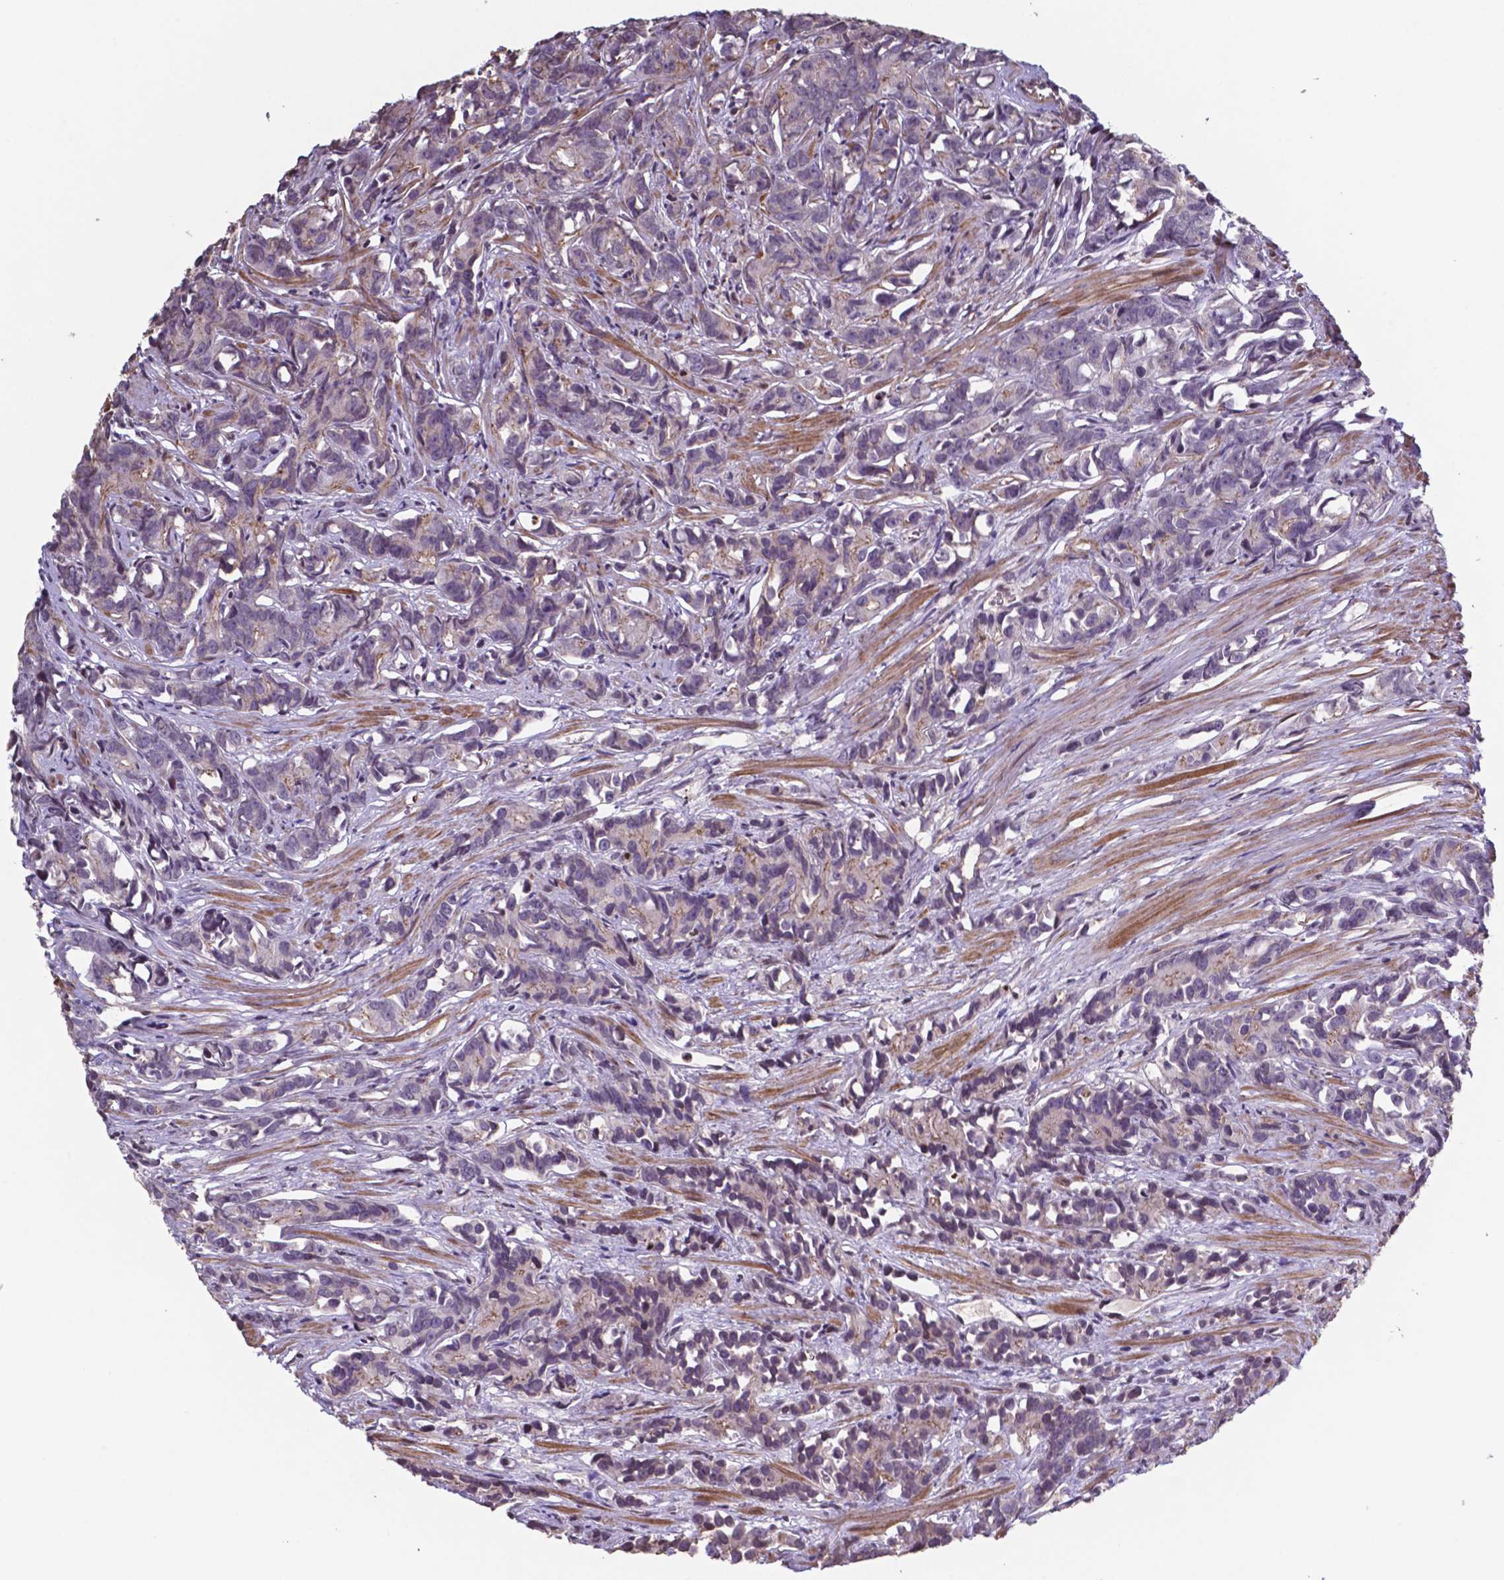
{"staining": {"intensity": "negative", "quantity": "none", "location": "none"}, "tissue": "prostate cancer", "cell_type": "Tumor cells", "image_type": "cancer", "snomed": [{"axis": "morphology", "description": "Adenocarcinoma, High grade"}, {"axis": "topography", "description": "Prostate"}], "caption": "Protein analysis of adenocarcinoma (high-grade) (prostate) demonstrates no significant expression in tumor cells.", "gene": "MLC1", "patient": {"sex": "male", "age": 90}}